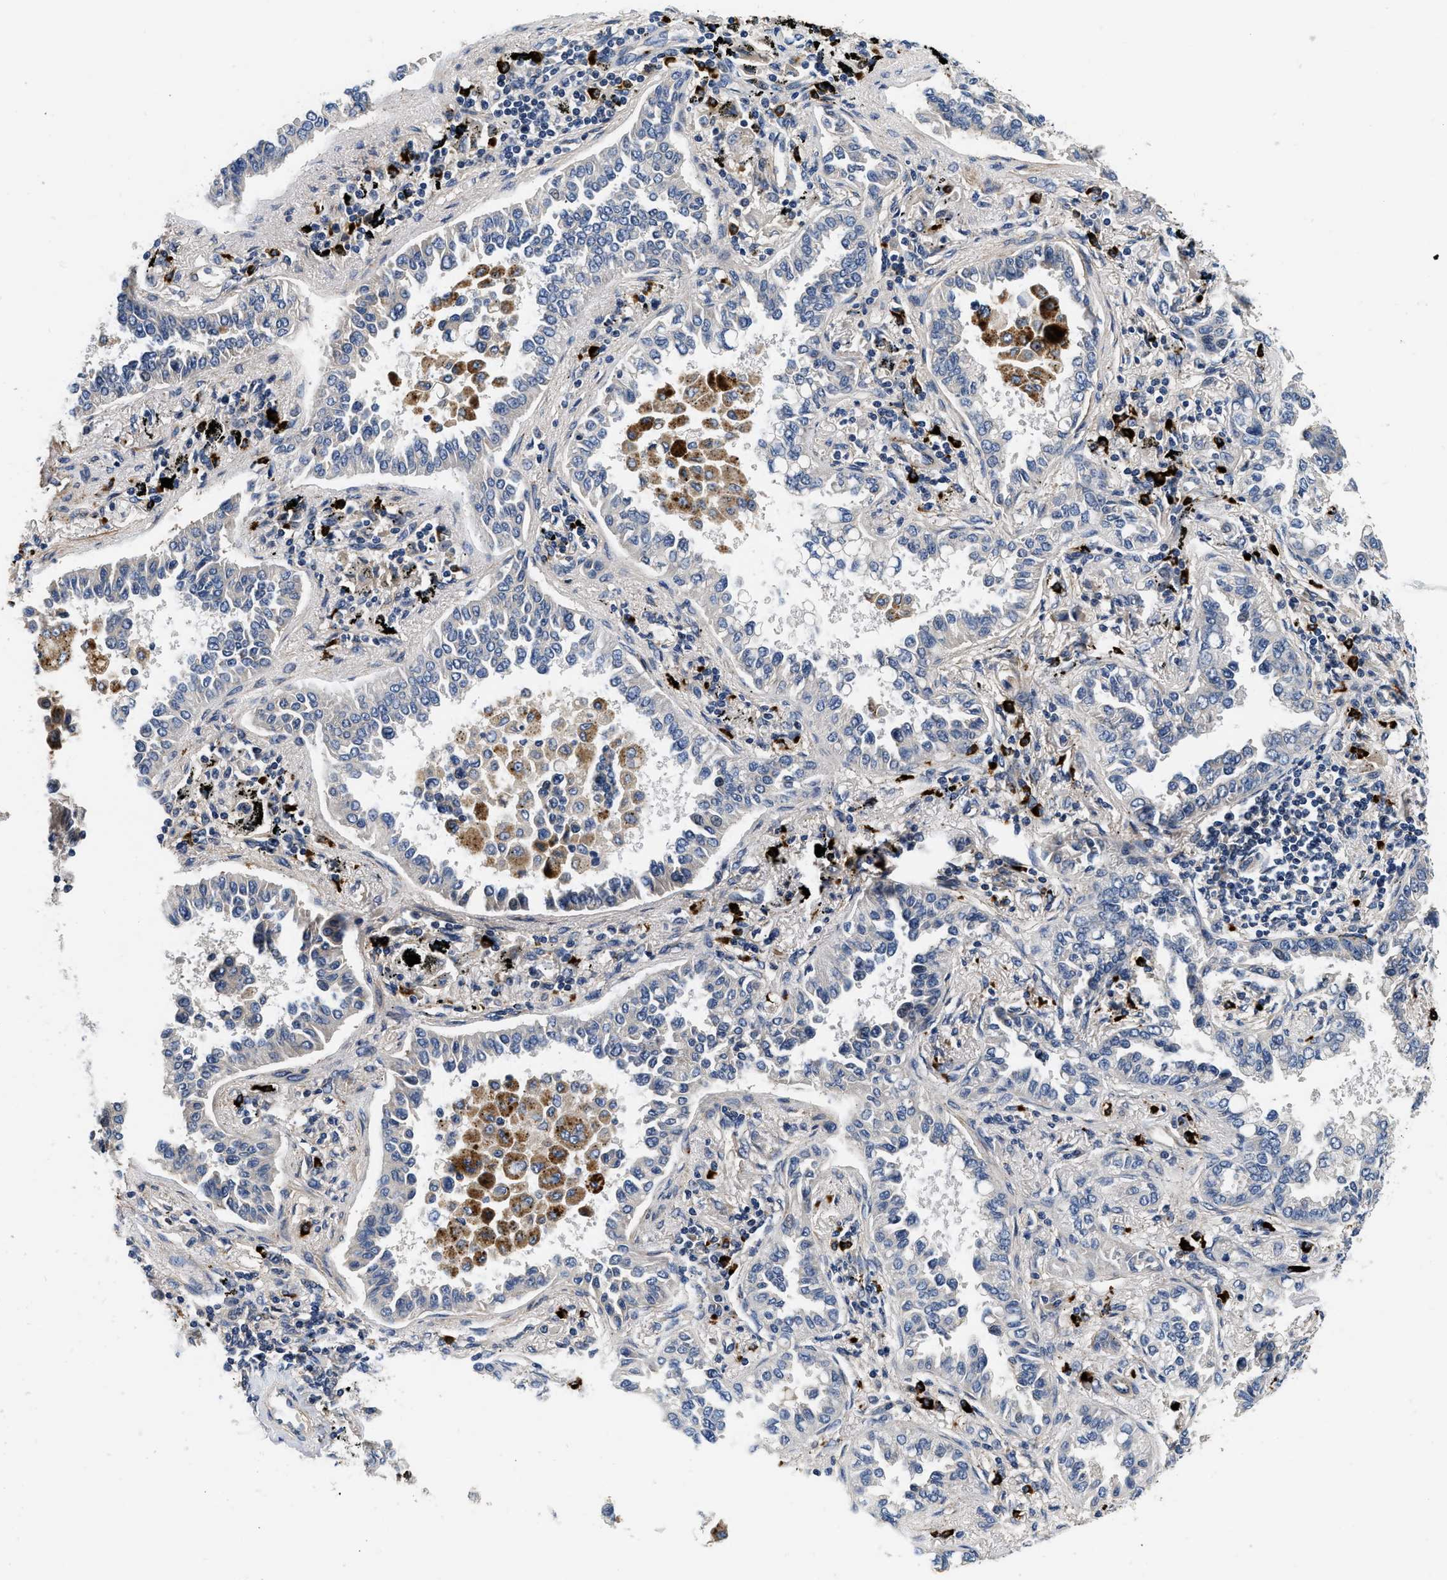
{"staining": {"intensity": "negative", "quantity": "none", "location": "none"}, "tissue": "lung cancer", "cell_type": "Tumor cells", "image_type": "cancer", "snomed": [{"axis": "morphology", "description": "Normal tissue, NOS"}, {"axis": "morphology", "description": "Adenocarcinoma, NOS"}, {"axis": "topography", "description": "Lung"}], "caption": "Tumor cells are negative for brown protein staining in lung cancer (adenocarcinoma). (Stains: DAB (3,3'-diaminobenzidine) IHC with hematoxylin counter stain, Microscopy: brightfield microscopy at high magnification).", "gene": "NME6", "patient": {"sex": "male", "age": 59}}